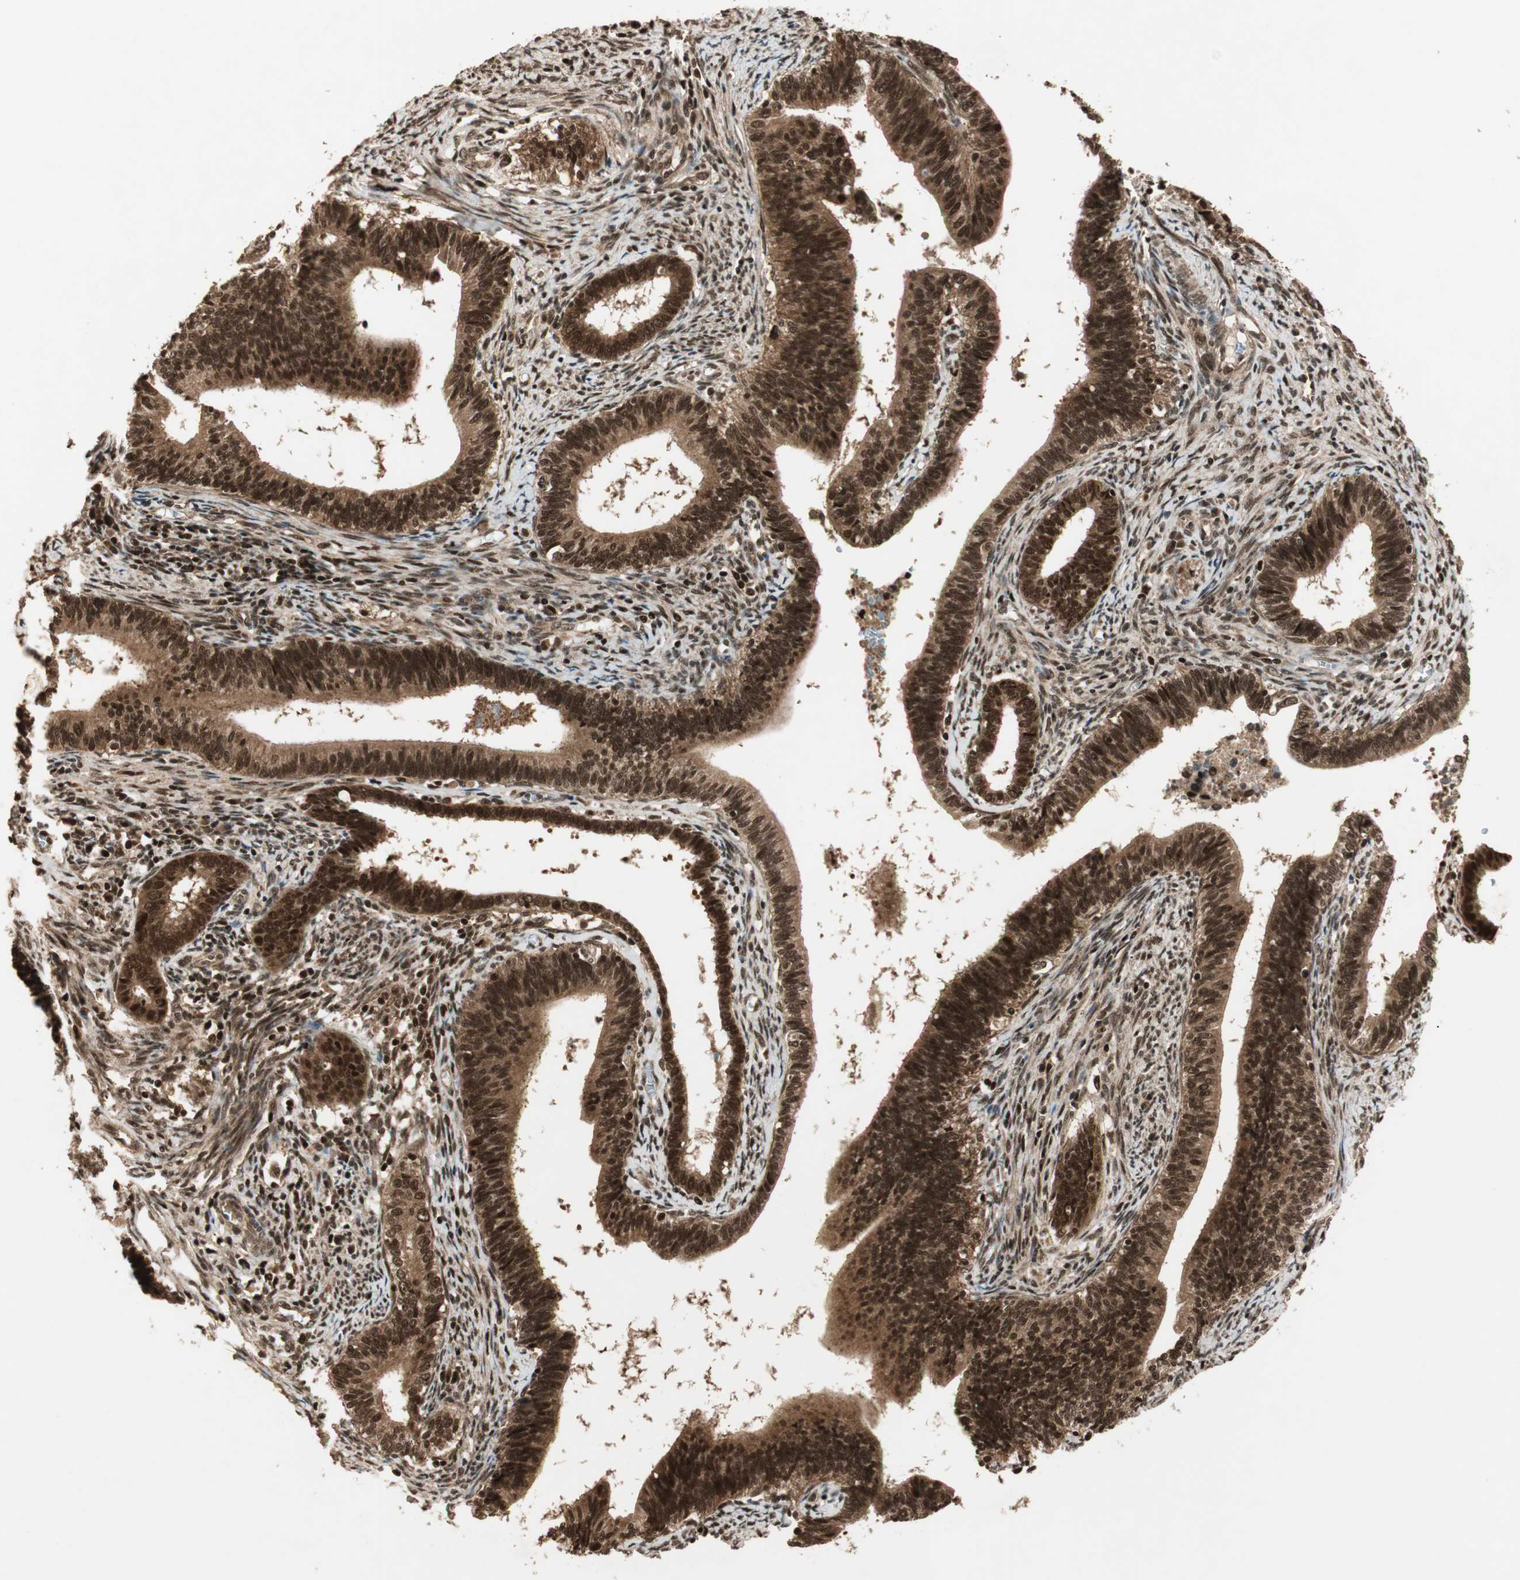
{"staining": {"intensity": "strong", "quantity": ">75%", "location": "cytoplasmic/membranous,nuclear"}, "tissue": "cervical cancer", "cell_type": "Tumor cells", "image_type": "cancer", "snomed": [{"axis": "morphology", "description": "Adenocarcinoma, NOS"}, {"axis": "topography", "description": "Cervix"}], "caption": "This is a histology image of immunohistochemistry staining of cervical cancer, which shows strong expression in the cytoplasmic/membranous and nuclear of tumor cells.", "gene": "RPA3", "patient": {"sex": "female", "age": 44}}